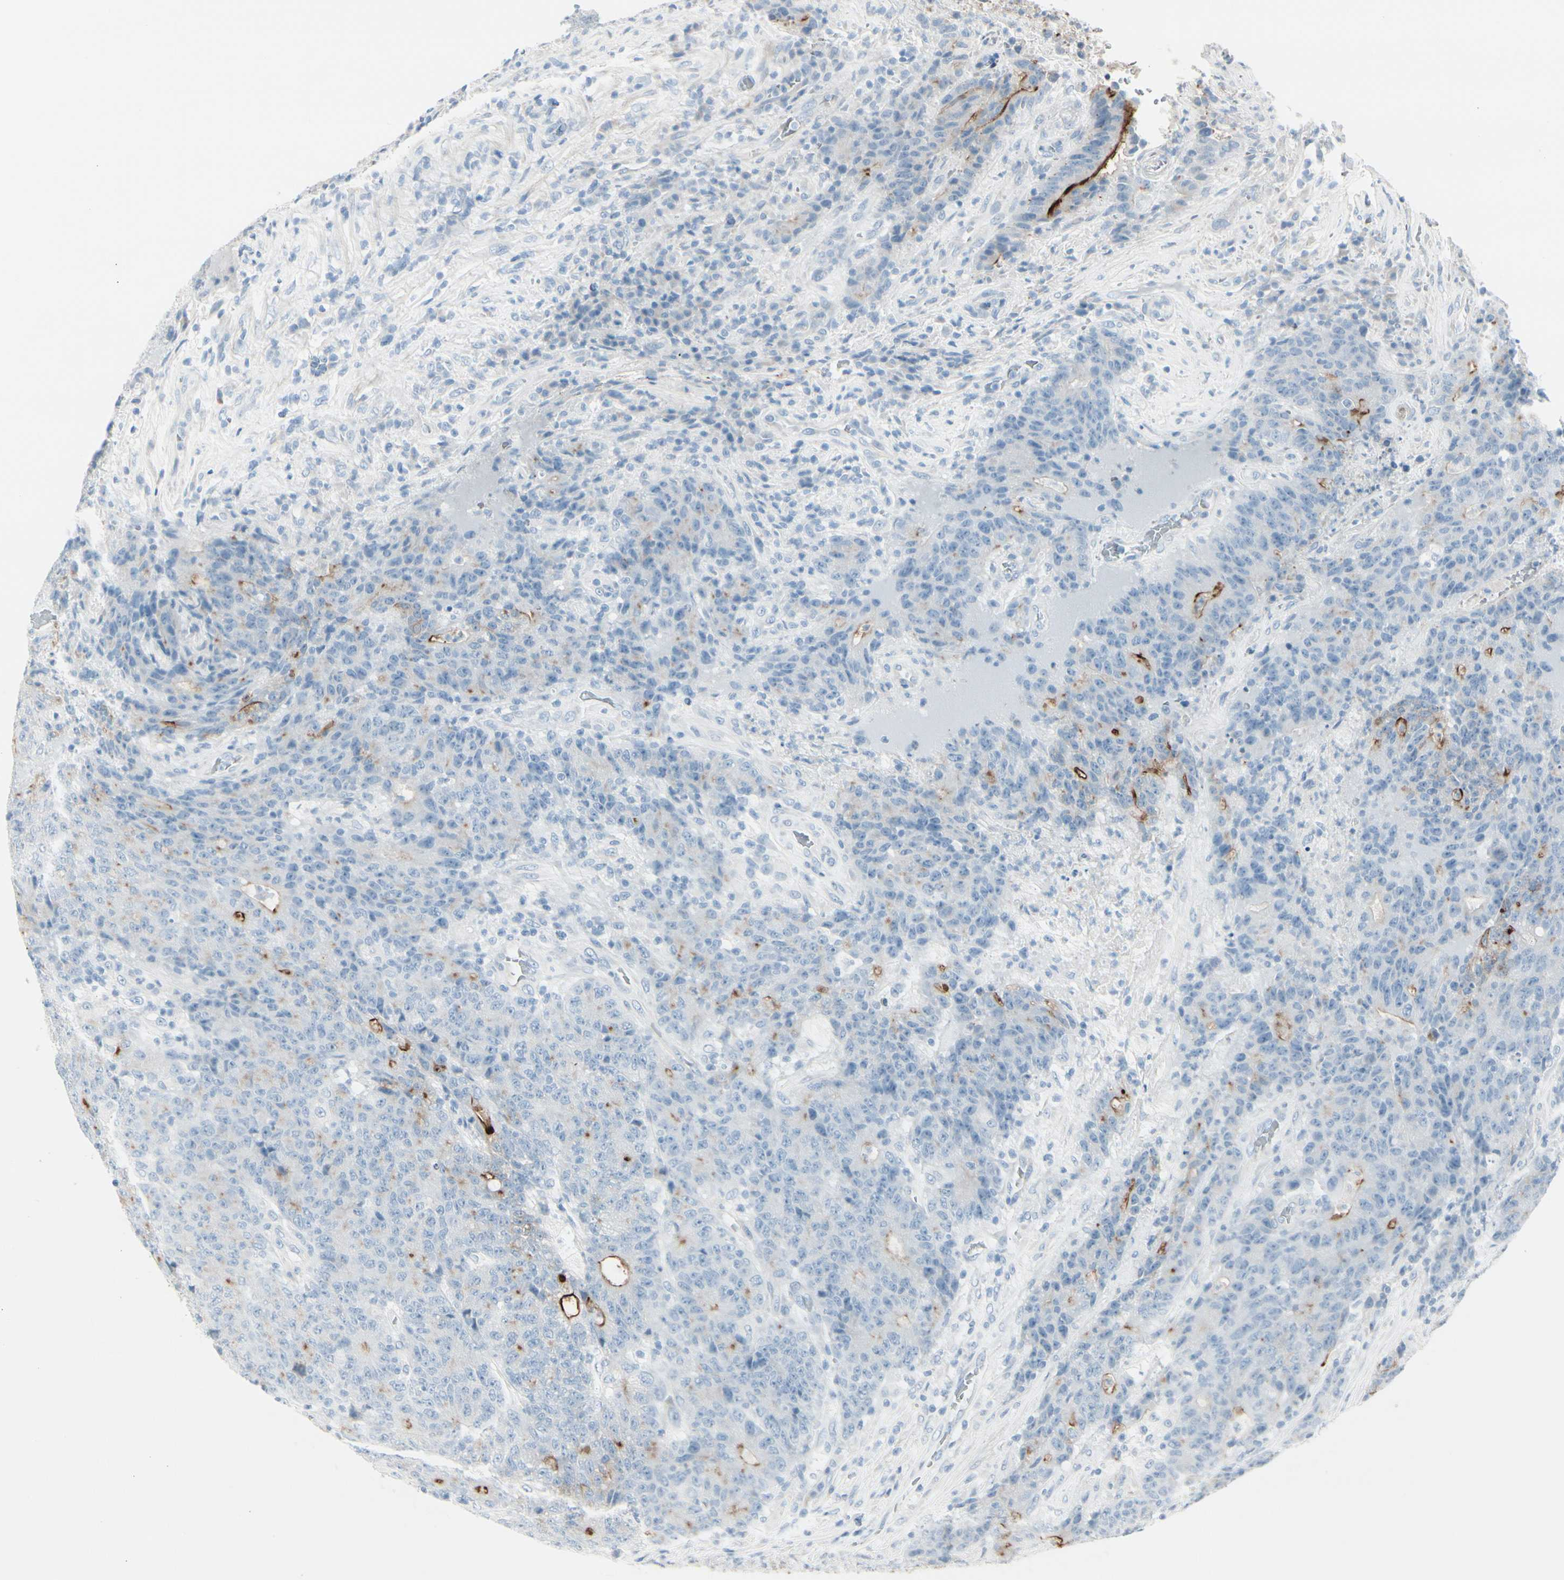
{"staining": {"intensity": "weak", "quantity": "<25%", "location": "cytoplasmic/membranous"}, "tissue": "colorectal cancer", "cell_type": "Tumor cells", "image_type": "cancer", "snomed": [{"axis": "morphology", "description": "Normal tissue, NOS"}, {"axis": "morphology", "description": "Adenocarcinoma, NOS"}, {"axis": "topography", "description": "Colon"}], "caption": "Tumor cells are negative for brown protein staining in colorectal cancer.", "gene": "CDHR5", "patient": {"sex": "female", "age": 75}}